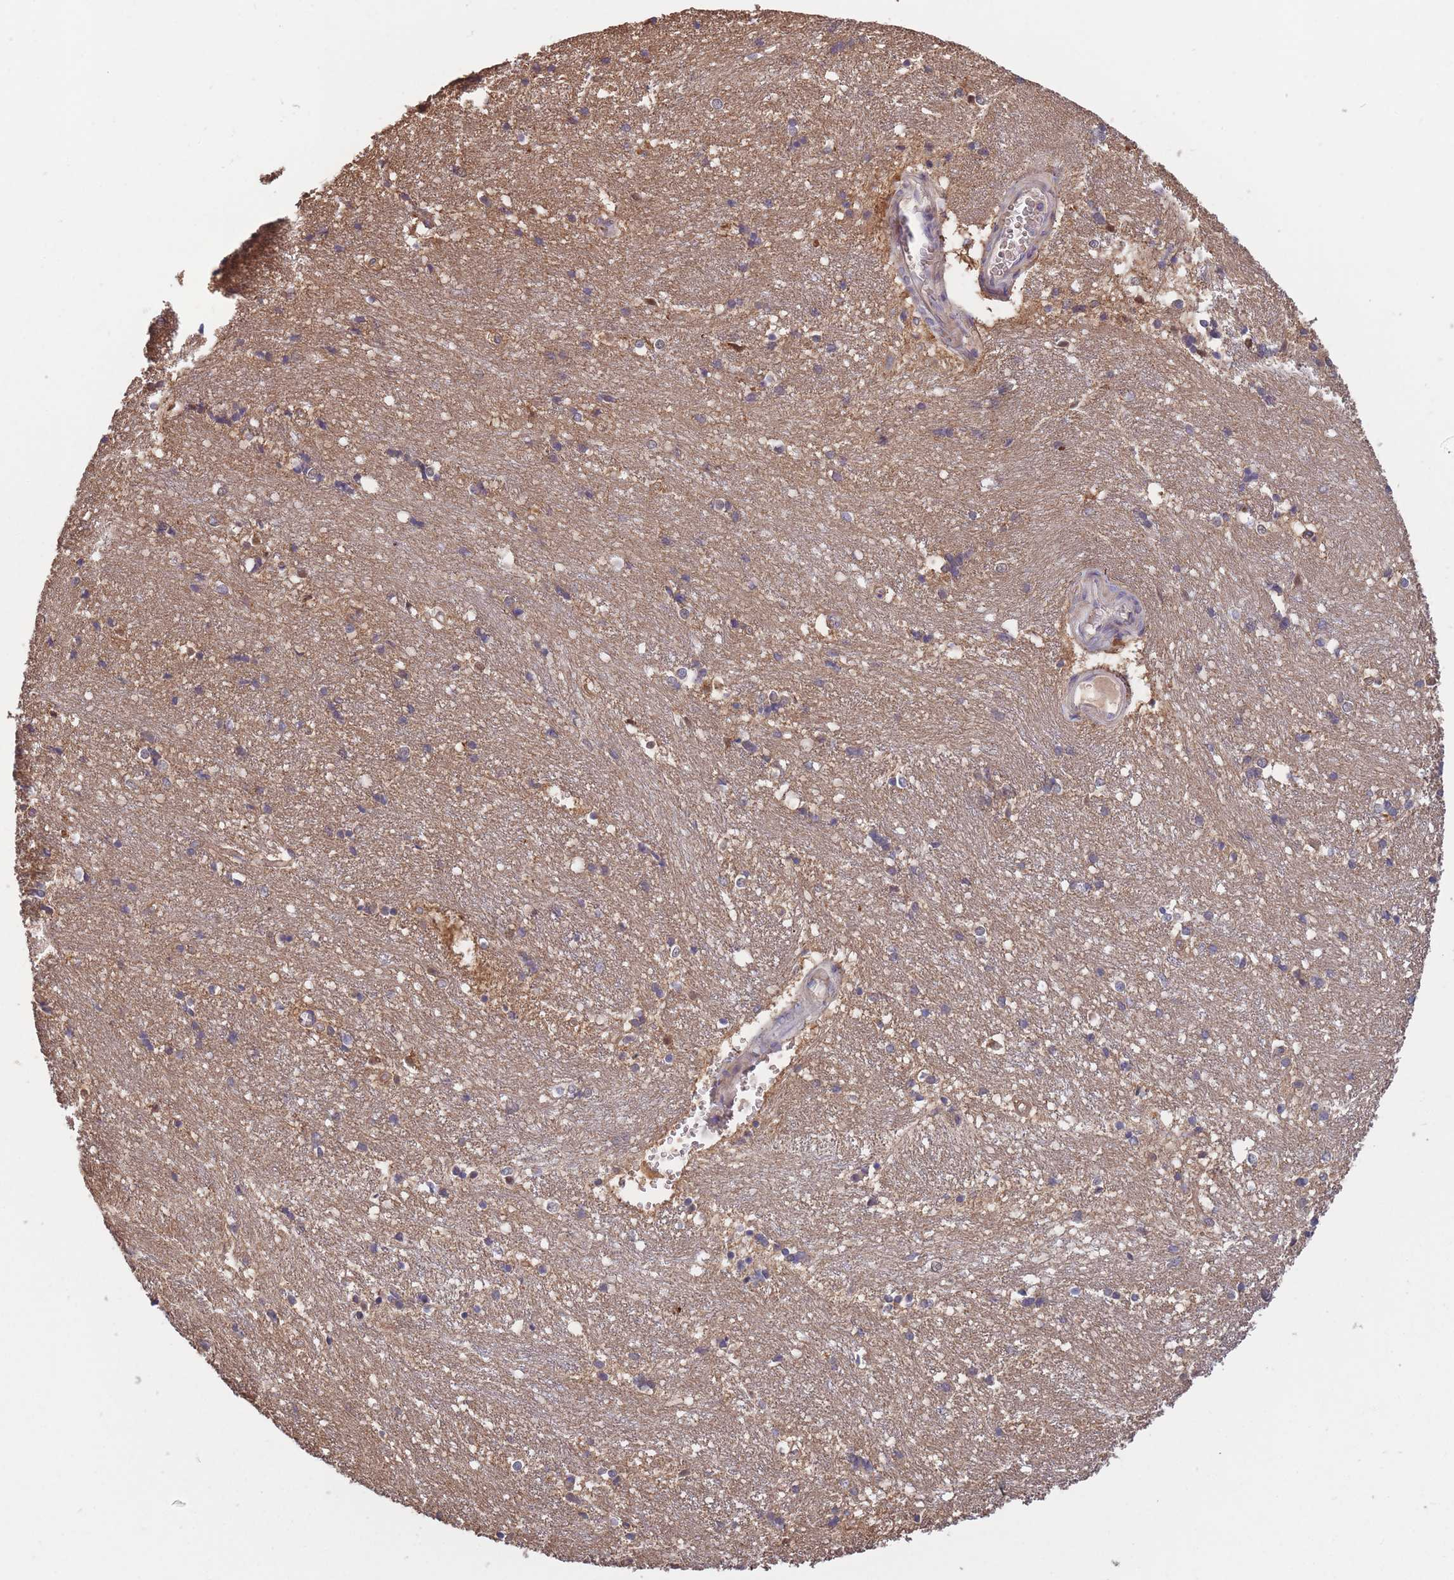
{"staining": {"intensity": "negative", "quantity": "none", "location": "none"}, "tissue": "caudate", "cell_type": "Glial cells", "image_type": "normal", "snomed": [{"axis": "morphology", "description": "Normal tissue, NOS"}, {"axis": "topography", "description": "Lateral ventricle wall"}], "caption": "IHC histopathology image of normal caudate: caudate stained with DAB (3,3'-diaminobenzidine) exhibits no significant protein positivity in glial cells. (Brightfield microscopy of DAB (3,3'-diaminobenzidine) immunohistochemistry at high magnification).", "gene": "KIAA1755", "patient": {"sex": "male", "age": 37}}